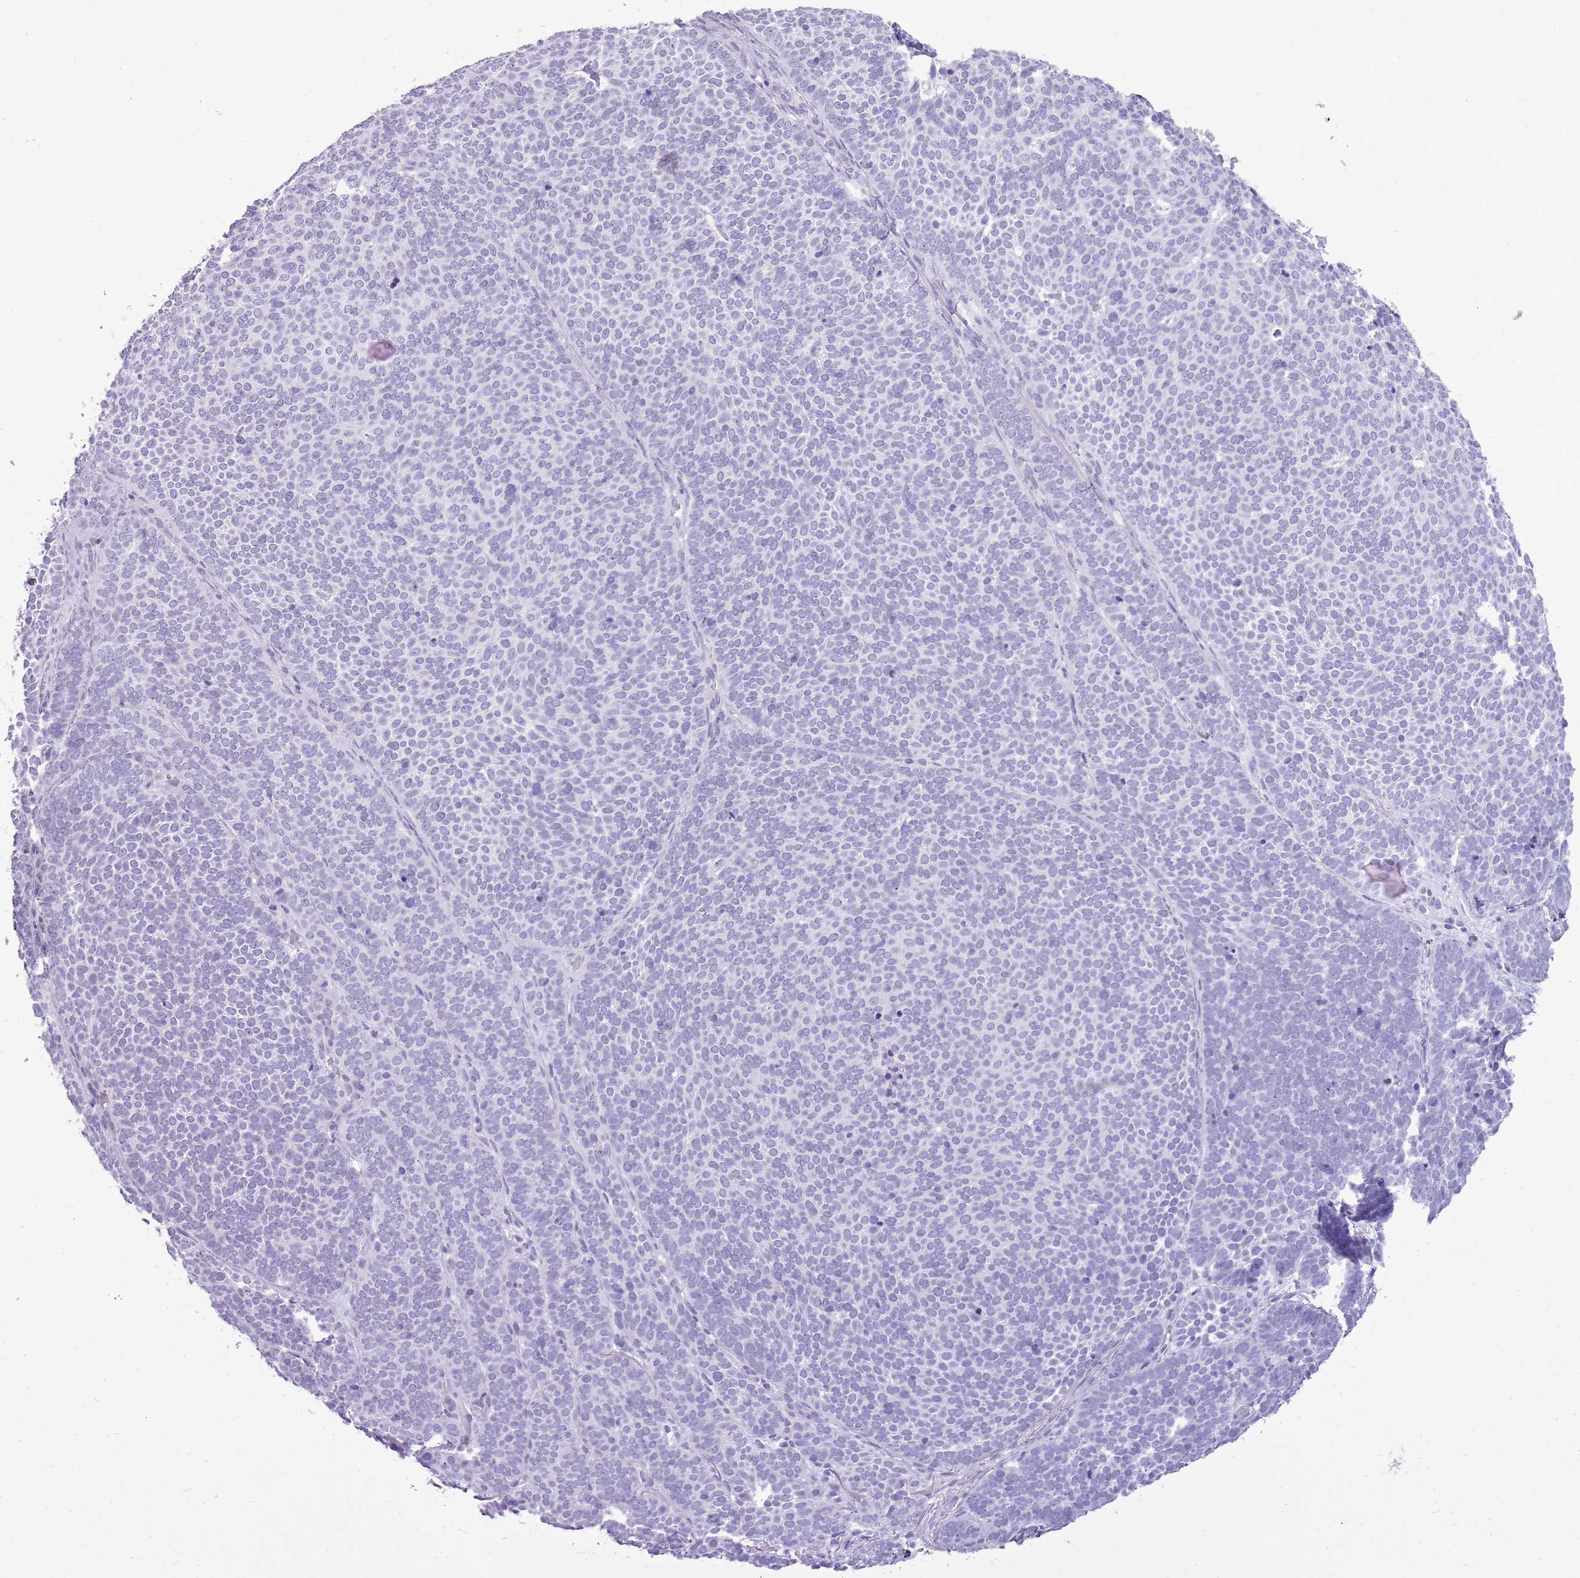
{"staining": {"intensity": "negative", "quantity": "none", "location": "none"}, "tissue": "skin cancer", "cell_type": "Tumor cells", "image_type": "cancer", "snomed": [{"axis": "morphology", "description": "Basal cell carcinoma"}, {"axis": "topography", "description": "Skin"}], "caption": "Immunohistochemistry (IHC) image of human skin cancer stained for a protein (brown), which demonstrates no staining in tumor cells.", "gene": "RPL3L", "patient": {"sex": "female", "age": 77}}